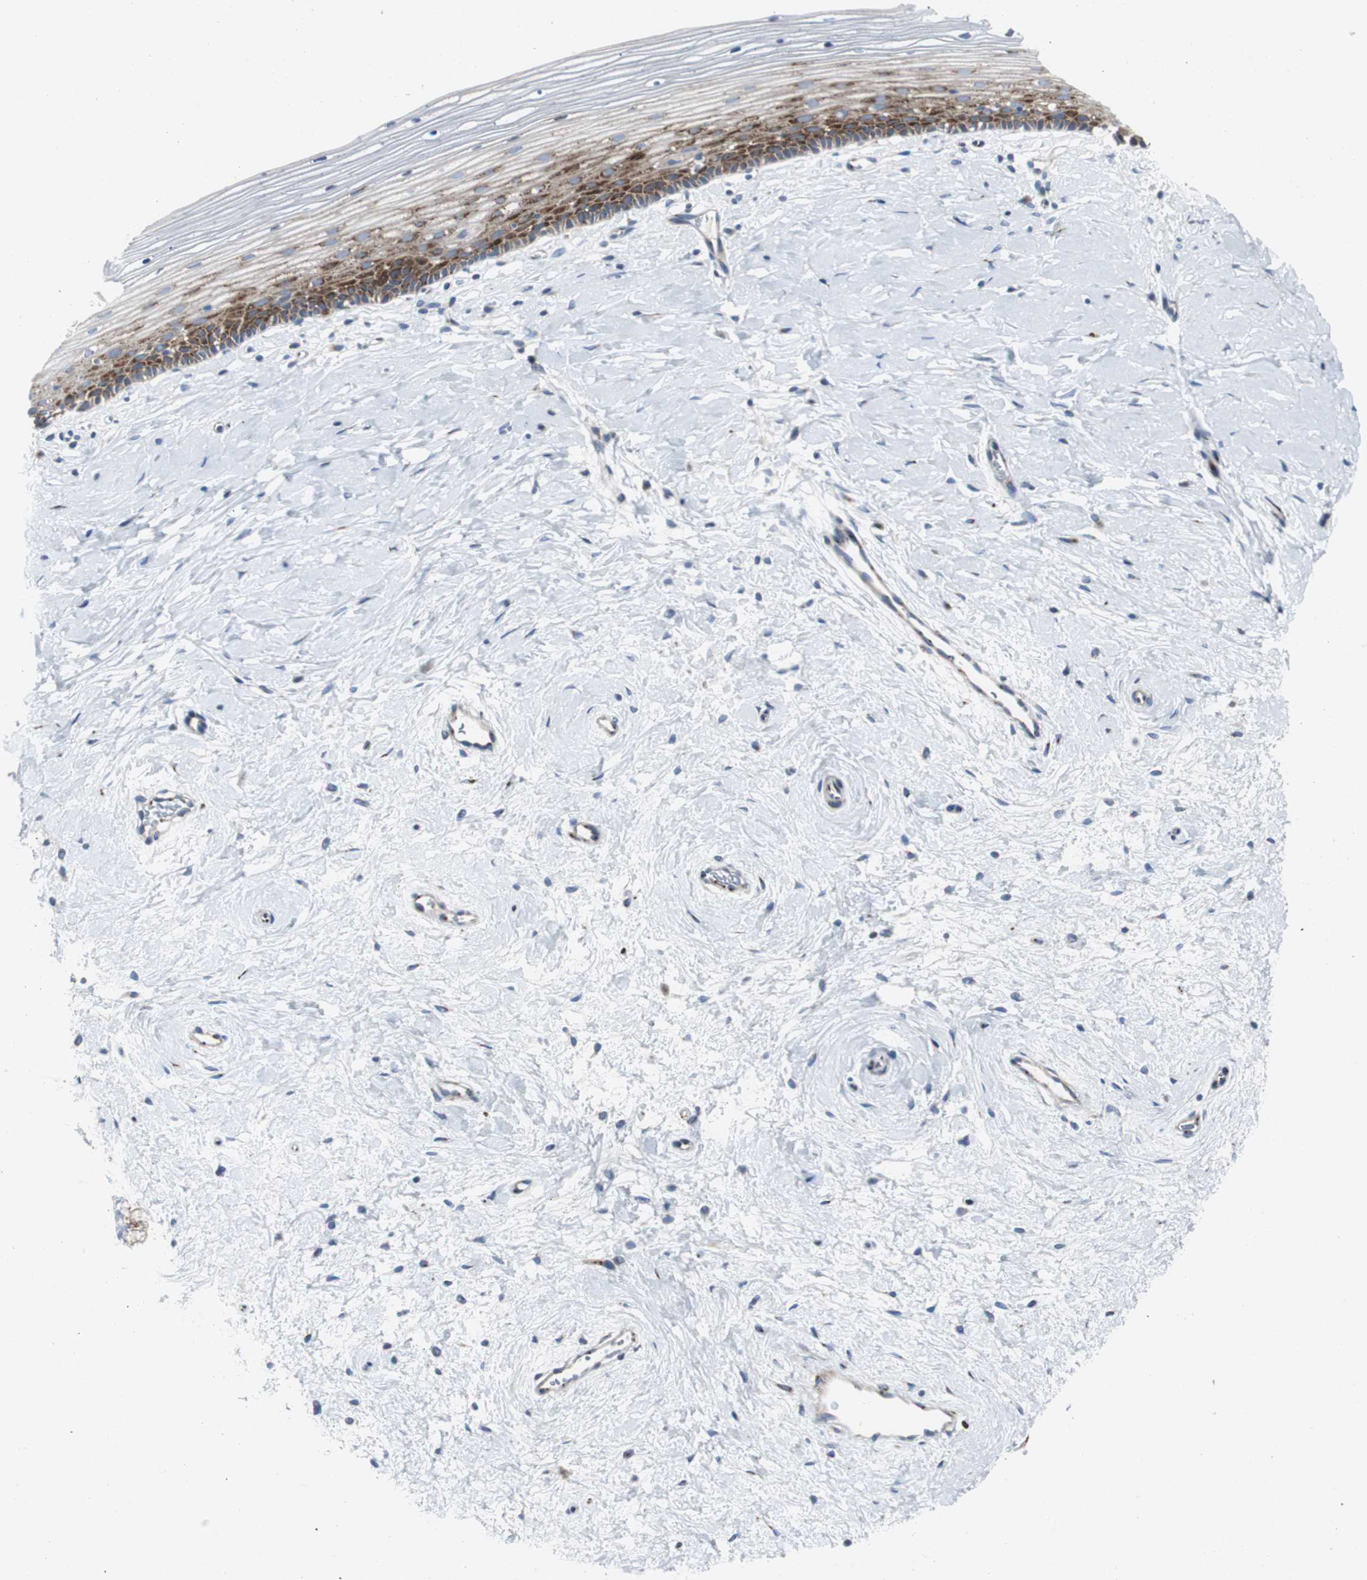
{"staining": {"intensity": "strong", "quantity": ">75%", "location": "cytoplasmic/membranous"}, "tissue": "cervix", "cell_type": "Glandular cells", "image_type": "normal", "snomed": [{"axis": "morphology", "description": "Normal tissue, NOS"}, {"axis": "topography", "description": "Cervix"}], "caption": "Protein staining shows strong cytoplasmic/membranous staining in approximately >75% of glandular cells in benign cervix.", "gene": "BBC3", "patient": {"sex": "female", "age": 39}}